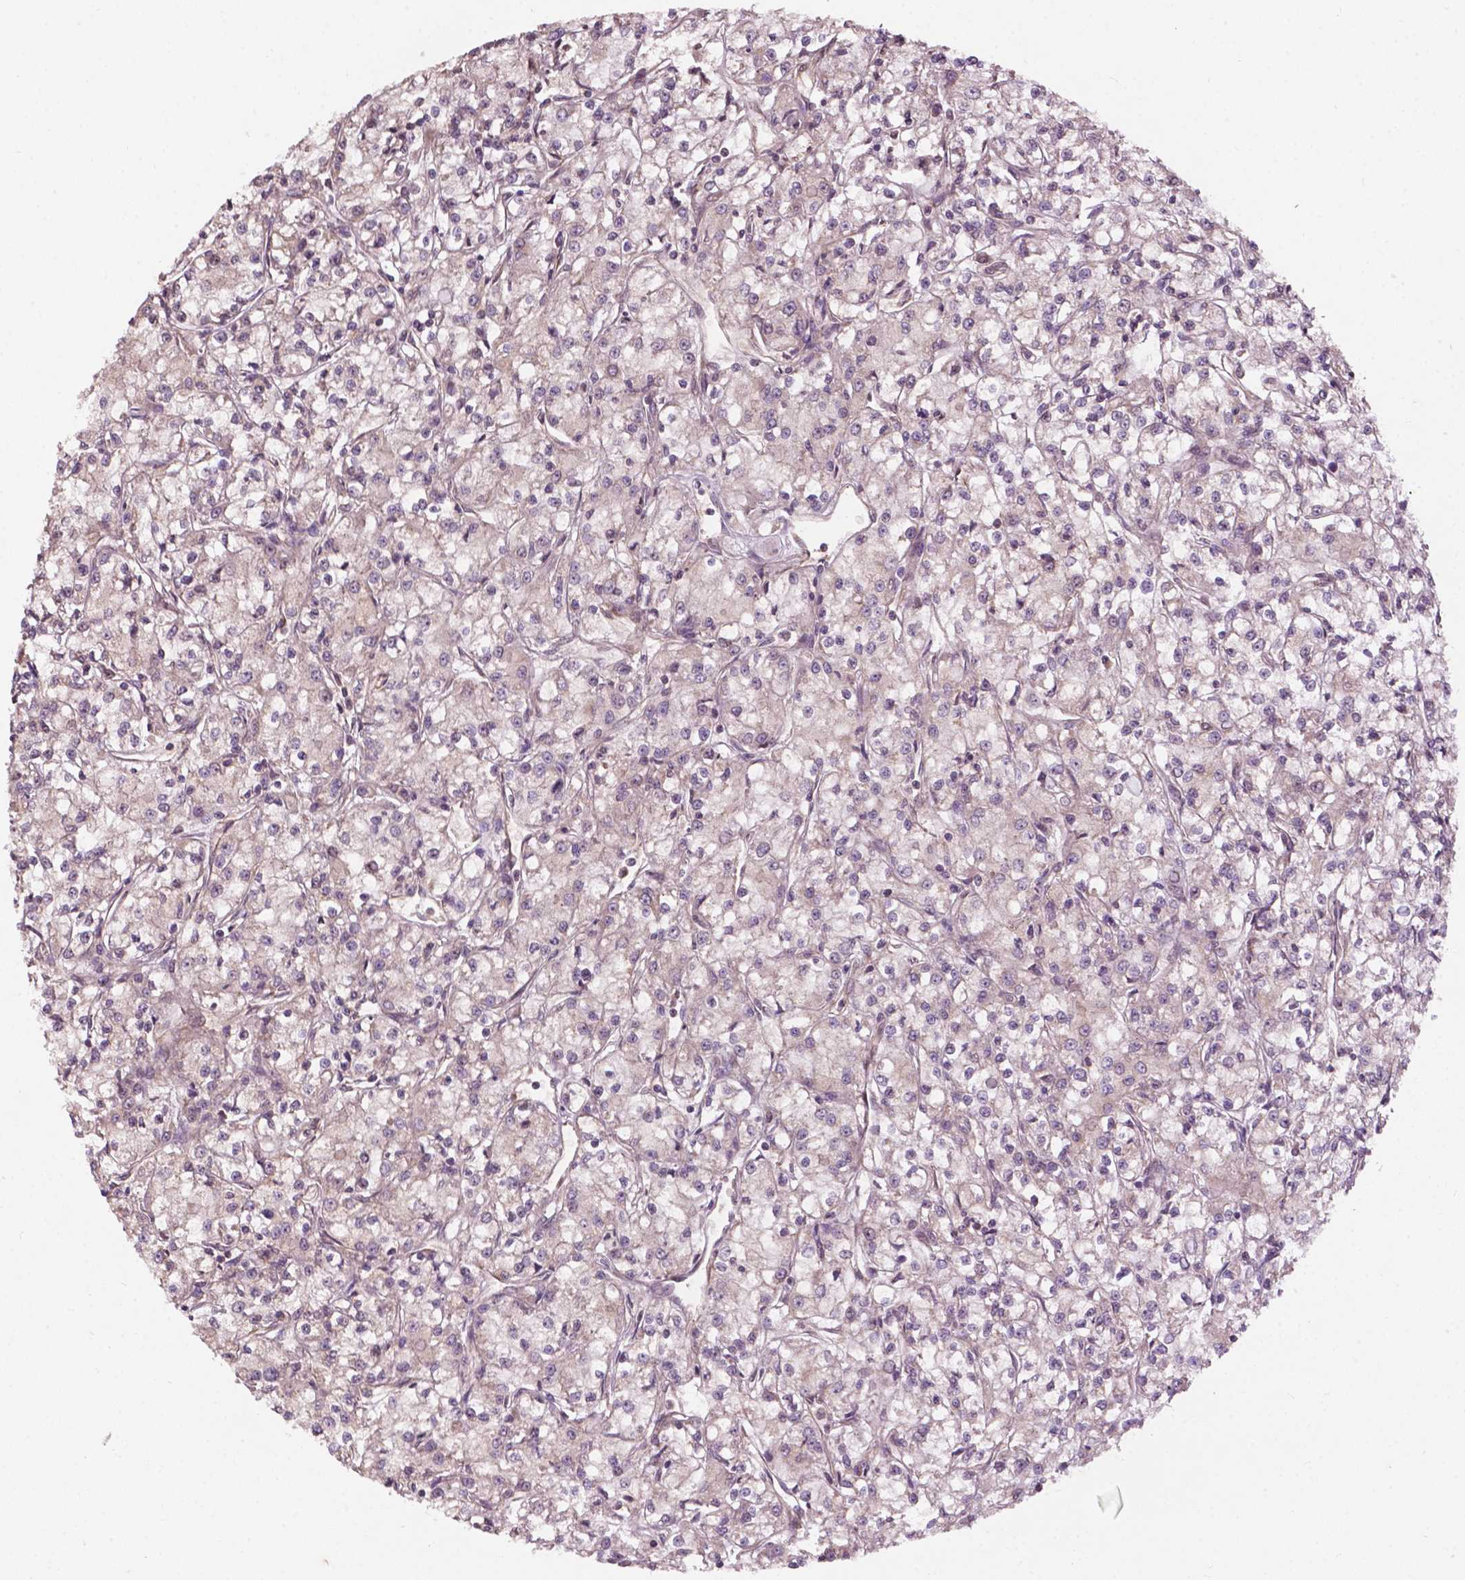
{"staining": {"intensity": "negative", "quantity": "none", "location": "none"}, "tissue": "renal cancer", "cell_type": "Tumor cells", "image_type": "cancer", "snomed": [{"axis": "morphology", "description": "Adenocarcinoma, NOS"}, {"axis": "topography", "description": "Kidney"}], "caption": "IHC image of renal cancer (adenocarcinoma) stained for a protein (brown), which reveals no staining in tumor cells.", "gene": "CDC42BPA", "patient": {"sex": "female", "age": 59}}